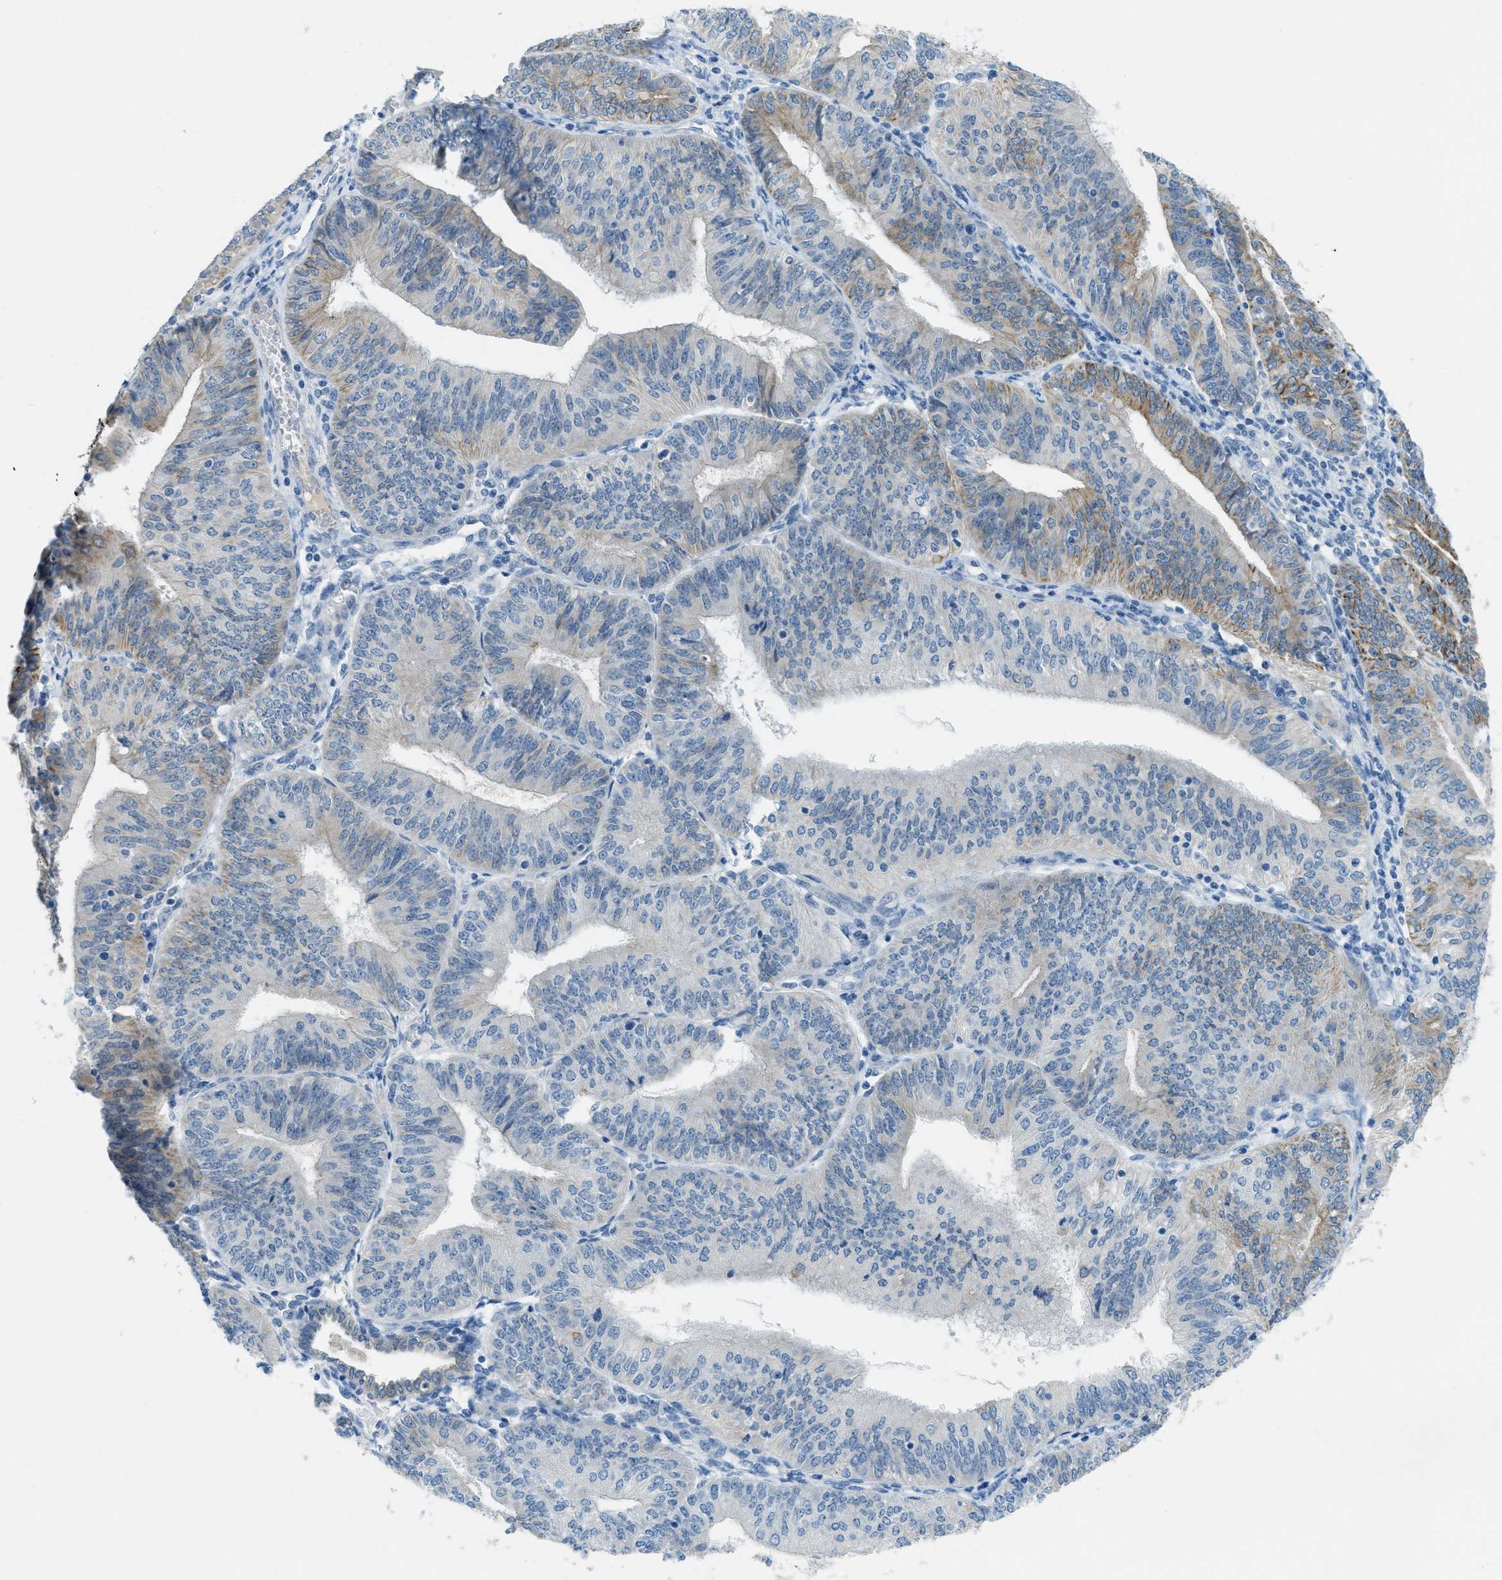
{"staining": {"intensity": "weak", "quantity": "<25%", "location": "cytoplasmic/membranous"}, "tissue": "endometrial cancer", "cell_type": "Tumor cells", "image_type": "cancer", "snomed": [{"axis": "morphology", "description": "Adenocarcinoma, NOS"}, {"axis": "topography", "description": "Endometrium"}], "caption": "Tumor cells show no significant protein expression in endometrial adenocarcinoma.", "gene": "KLHL8", "patient": {"sex": "female", "age": 58}}